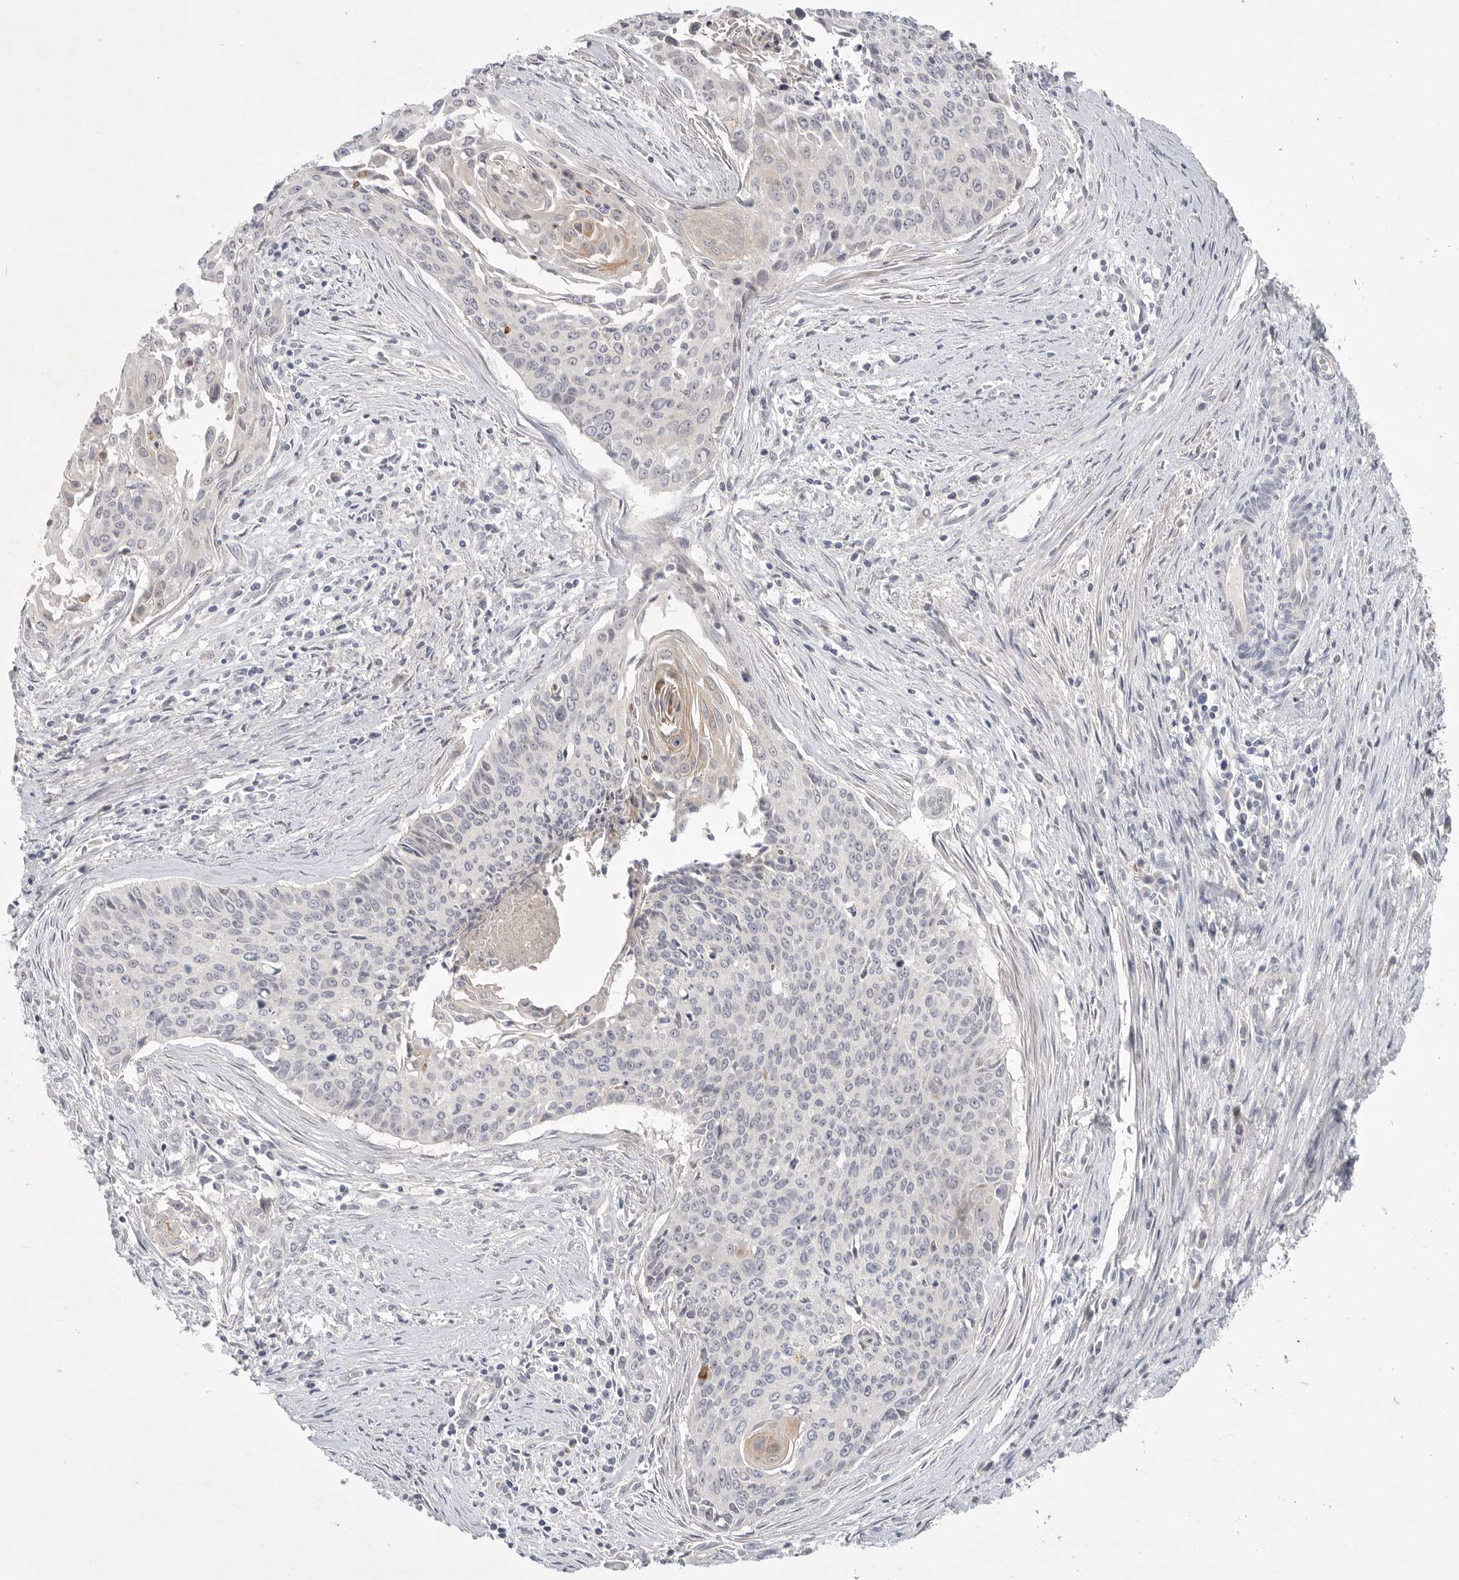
{"staining": {"intensity": "negative", "quantity": "none", "location": "none"}, "tissue": "cervical cancer", "cell_type": "Tumor cells", "image_type": "cancer", "snomed": [{"axis": "morphology", "description": "Squamous cell carcinoma, NOS"}, {"axis": "topography", "description": "Cervix"}], "caption": "Immunohistochemistry (IHC) micrograph of human cervical cancer (squamous cell carcinoma) stained for a protein (brown), which reveals no expression in tumor cells.", "gene": "ITGAD", "patient": {"sex": "female", "age": 55}}